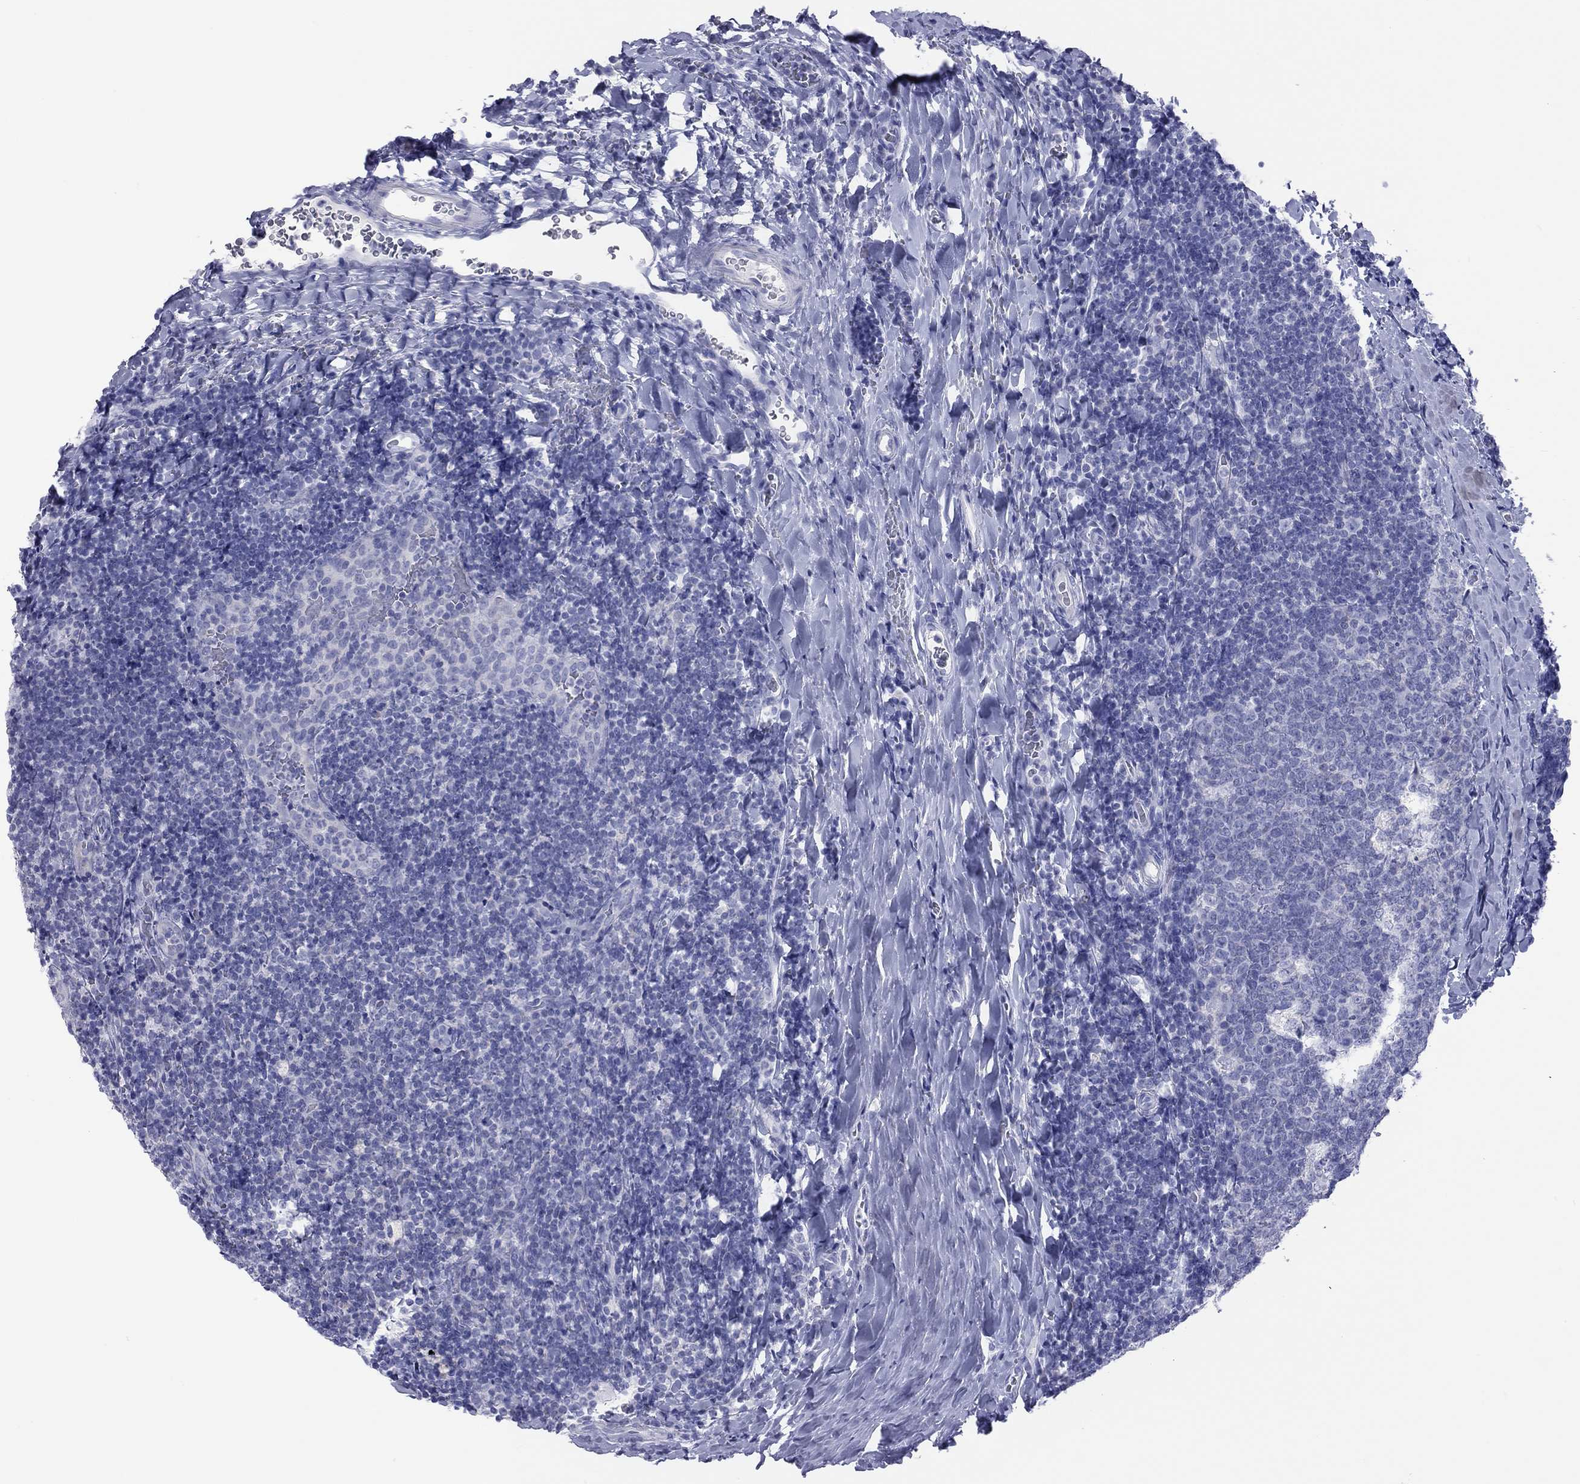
{"staining": {"intensity": "negative", "quantity": "none", "location": "none"}, "tissue": "tonsil", "cell_type": "Germinal center cells", "image_type": "normal", "snomed": [{"axis": "morphology", "description": "Normal tissue, NOS"}, {"axis": "topography", "description": "Tonsil"}], "caption": "Protein analysis of benign tonsil shows no significant staining in germinal center cells.", "gene": "VSIG10", "patient": {"sex": "male", "age": 17}}